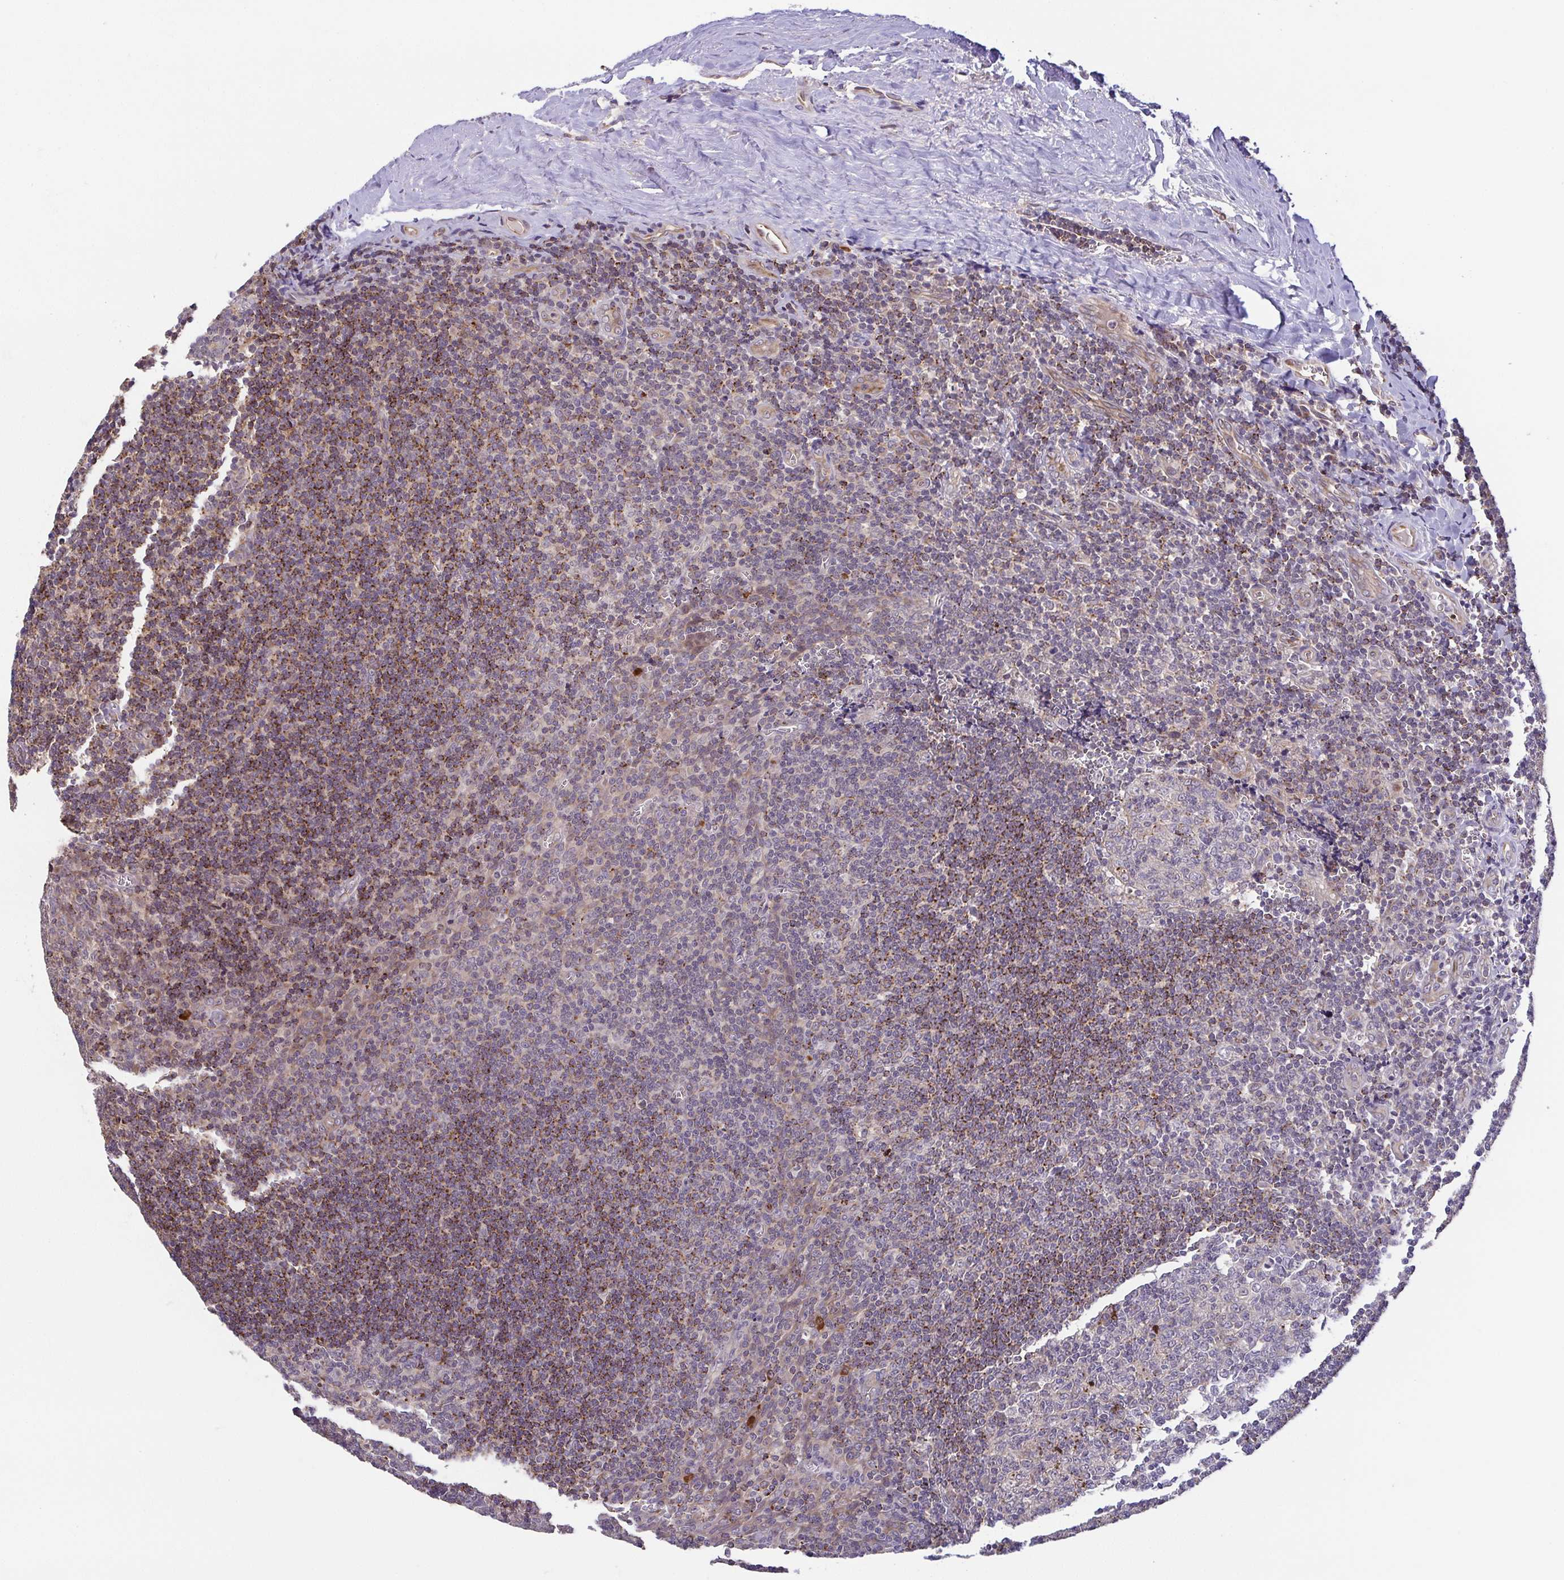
{"staining": {"intensity": "moderate", "quantity": "<25%", "location": "cytoplasmic/membranous"}, "tissue": "tonsil", "cell_type": "Germinal center cells", "image_type": "normal", "snomed": [{"axis": "morphology", "description": "Normal tissue, NOS"}, {"axis": "morphology", "description": "Inflammation, NOS"}, {"axis": "topography", "description": "Tonsil"}], "caption": "A low amount of moderate cytoplasmic/membranous staining is seen in about <25% of germinal center cells in unremarkable tonsil.", "gene": "OSBPL7", "patient": {"sex": "female", "age": 31}}